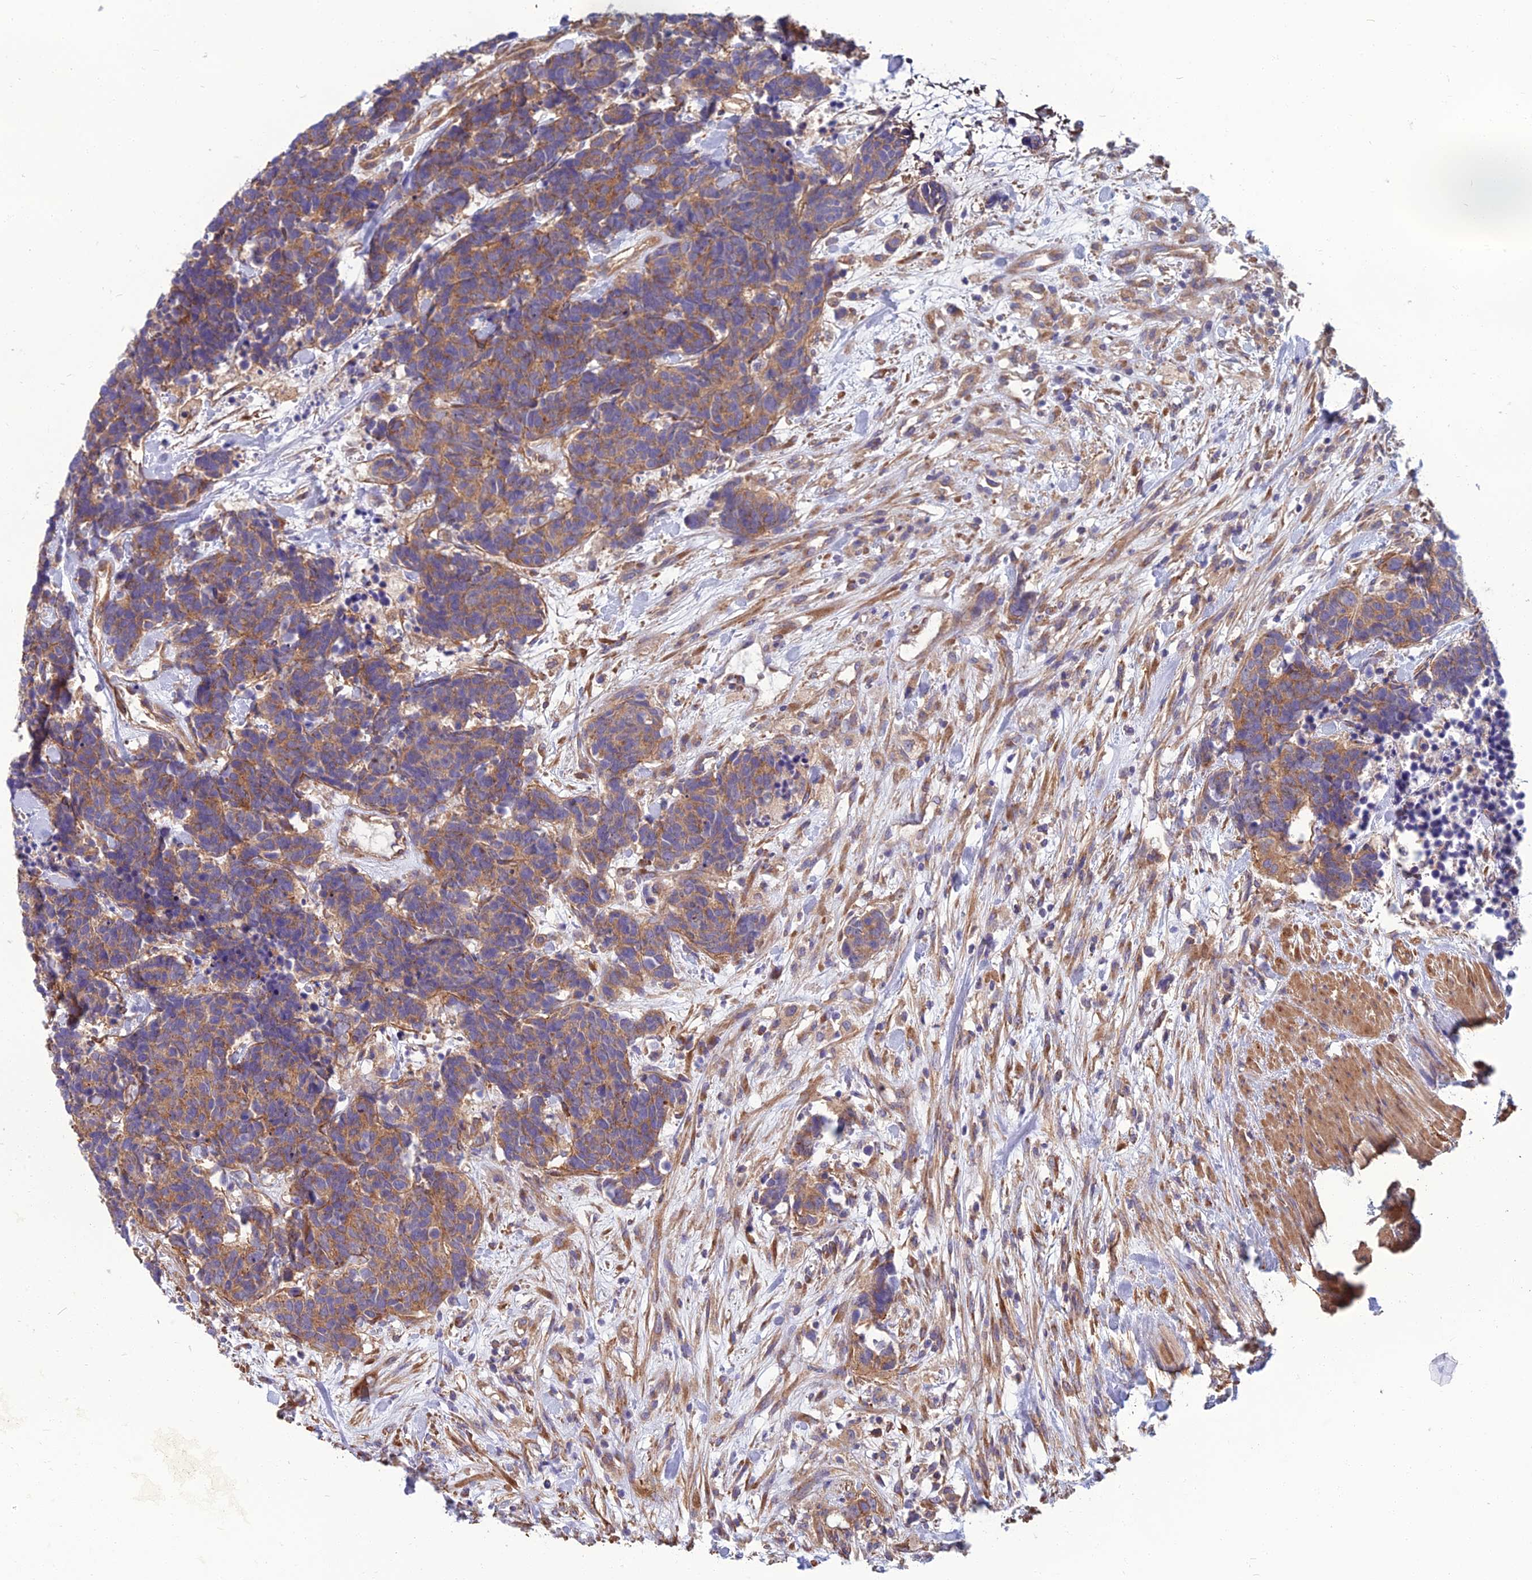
{"staining": {"intensity": "moderate", "quantity": ">75%", "location": "cytoplasmic/membranous"}, "tissue": "carcinoid", "cell_type": "Tumor cells", "image_type": "cancer", "snomed": [{"axis": "morphology", "description": "Carcinoma, NOS"}, {"axis": "morphology", "description": "Carcinoid, malignant, NOS"}, {"axis": "topography", "description": "Prostate"}], "caption": "Tumor cells demonstrate medium levels of moderate cytoplasmic/membranous positivity in approximately >75% of cells in carcinoma.", "gene": "WDR24", "patient": {"sex": "male", "age": 57}}